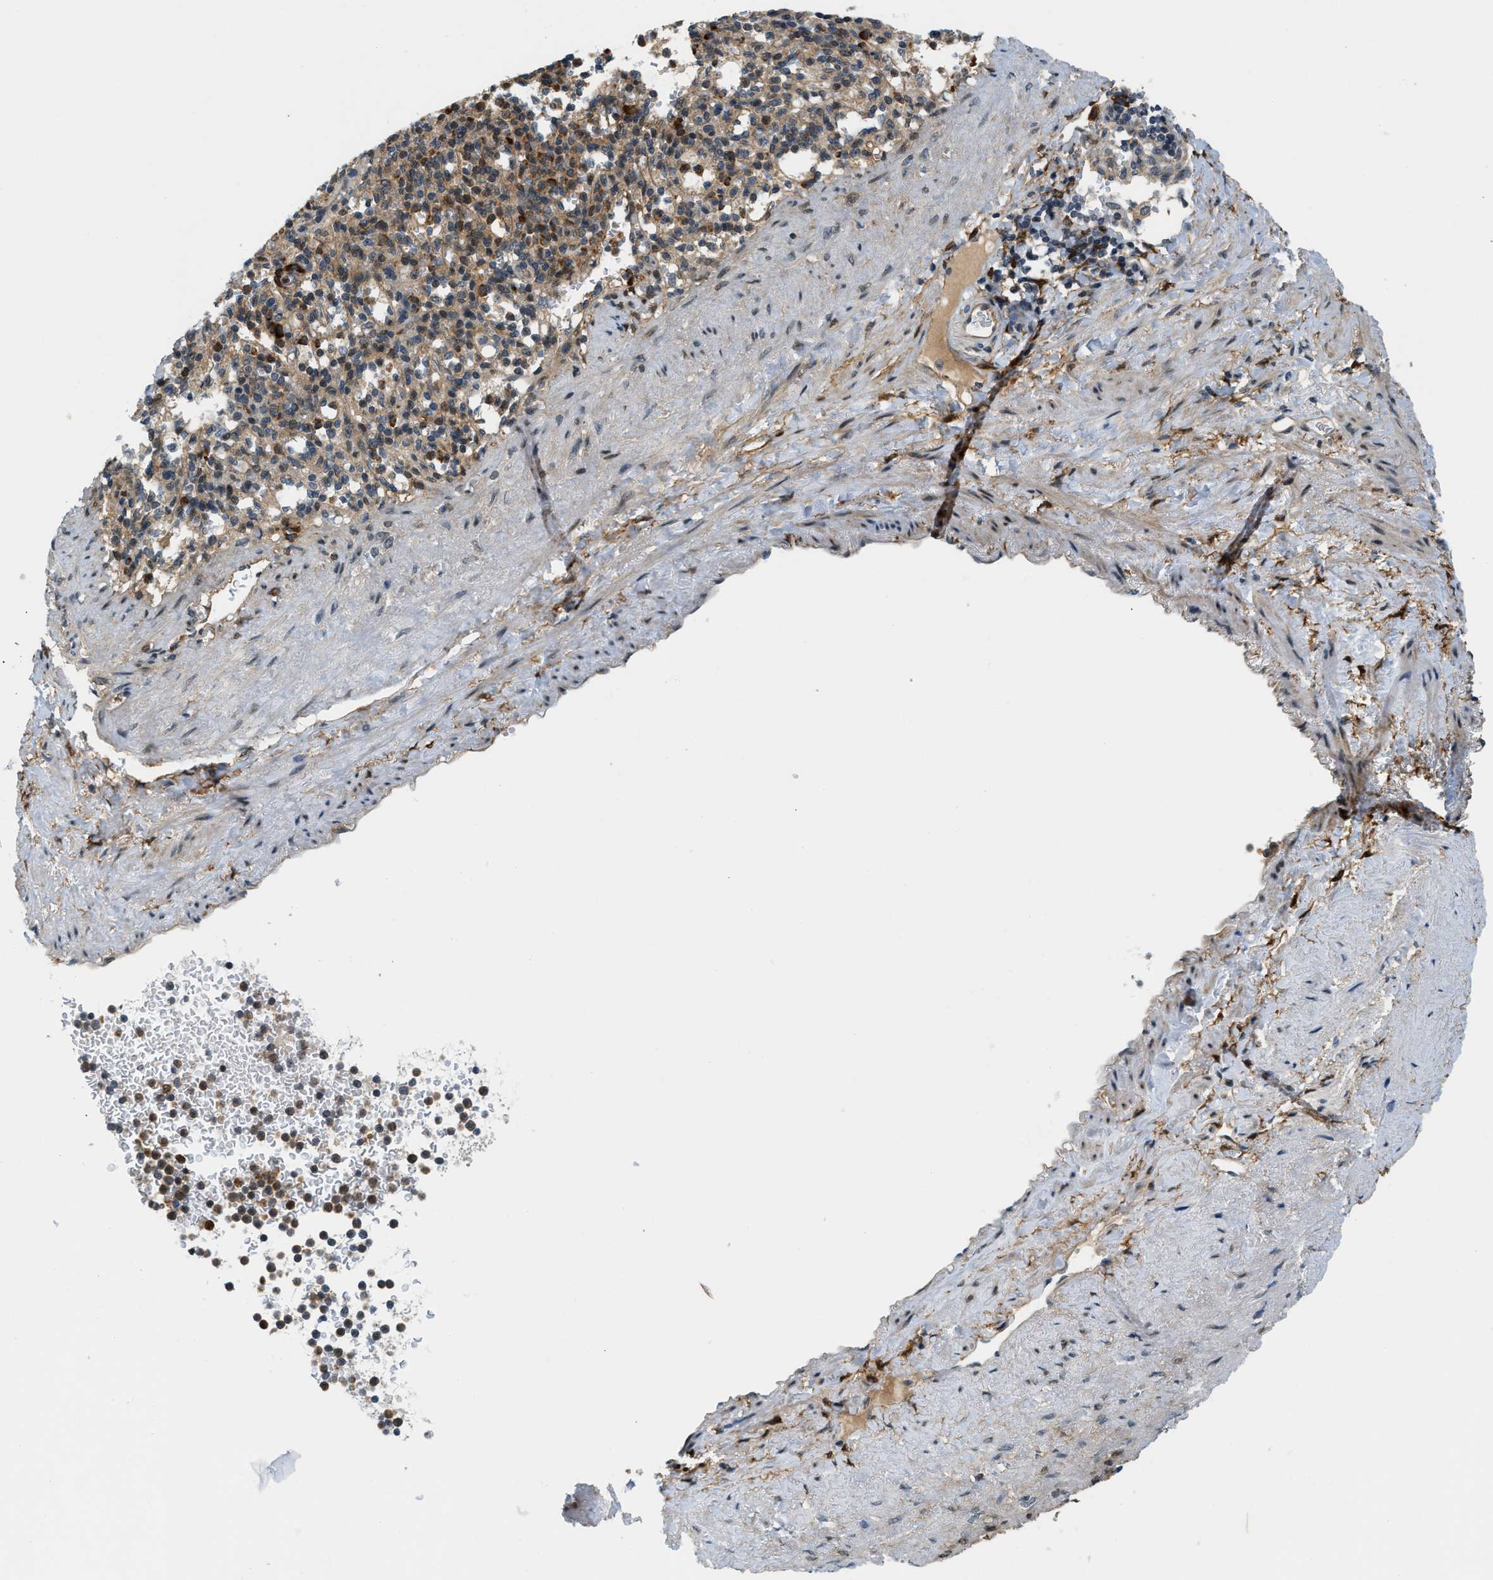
{"staining": {"intensity": "moderate", "quantity": "25%-75%", "location": "cytoplasmic/membranous,nuclear"}, "tissue": "spleen", "cell_type": "Cells in red pulp", "image_type": "normal", "snomed": [{"axis": "morphology", "description": "Normal tissue, NOS"}, {"axis": "topography", "description": "Spleen"}], "caption": "IHC image of normal spleen: spleen stained using immunohistochemistry exhibits medium levels of moderate protein expression localized specifically in the cytoplasmic/membranous,nuclear of cells in red pulp, appearing as a cytoplasmic/membranous,nuclear brown color.", "gene": "KMT2A", "patient": {"sex": "female", "age": 74}}